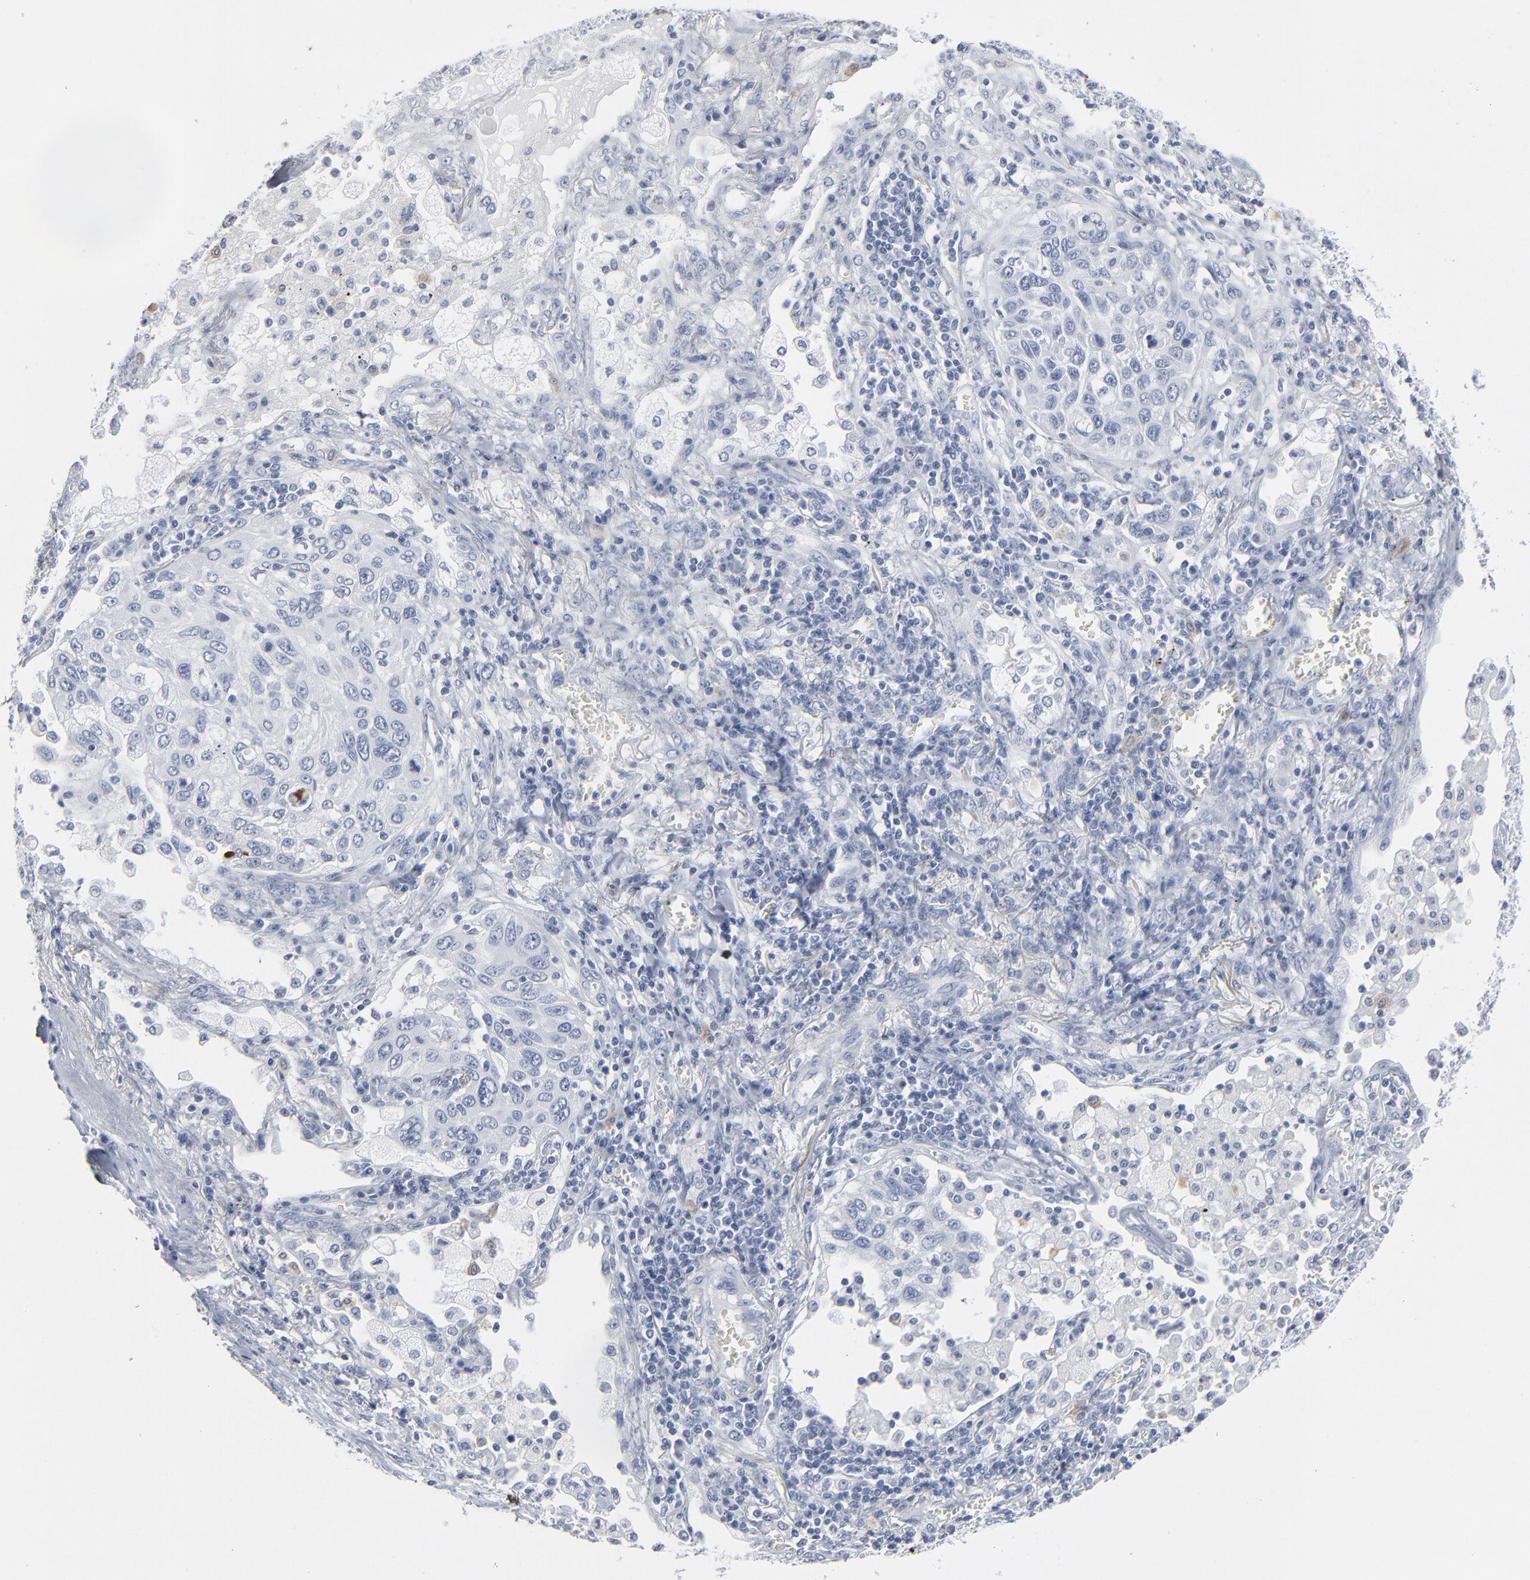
{"staining": {"intensity": "negative", "quantity": "none", "location": "none"}, "tissue": "lung cancer", "cell_type": "Tumor cells", "image_type": "cancer", "snomed": [{"axis": "morphology", "description": "Squamous cell carcinoma, NOS"}, {"axis": "topography", "description": "Lung"}], "caption": "DAB (3,3'-diaminobenzidine) immunohistochemical staining of squamous cell carcinoma (lung) shows no significant positivity in tumor cells.", "gene": "PAGE1", "patient": {"sex": "female", "age": 76}}